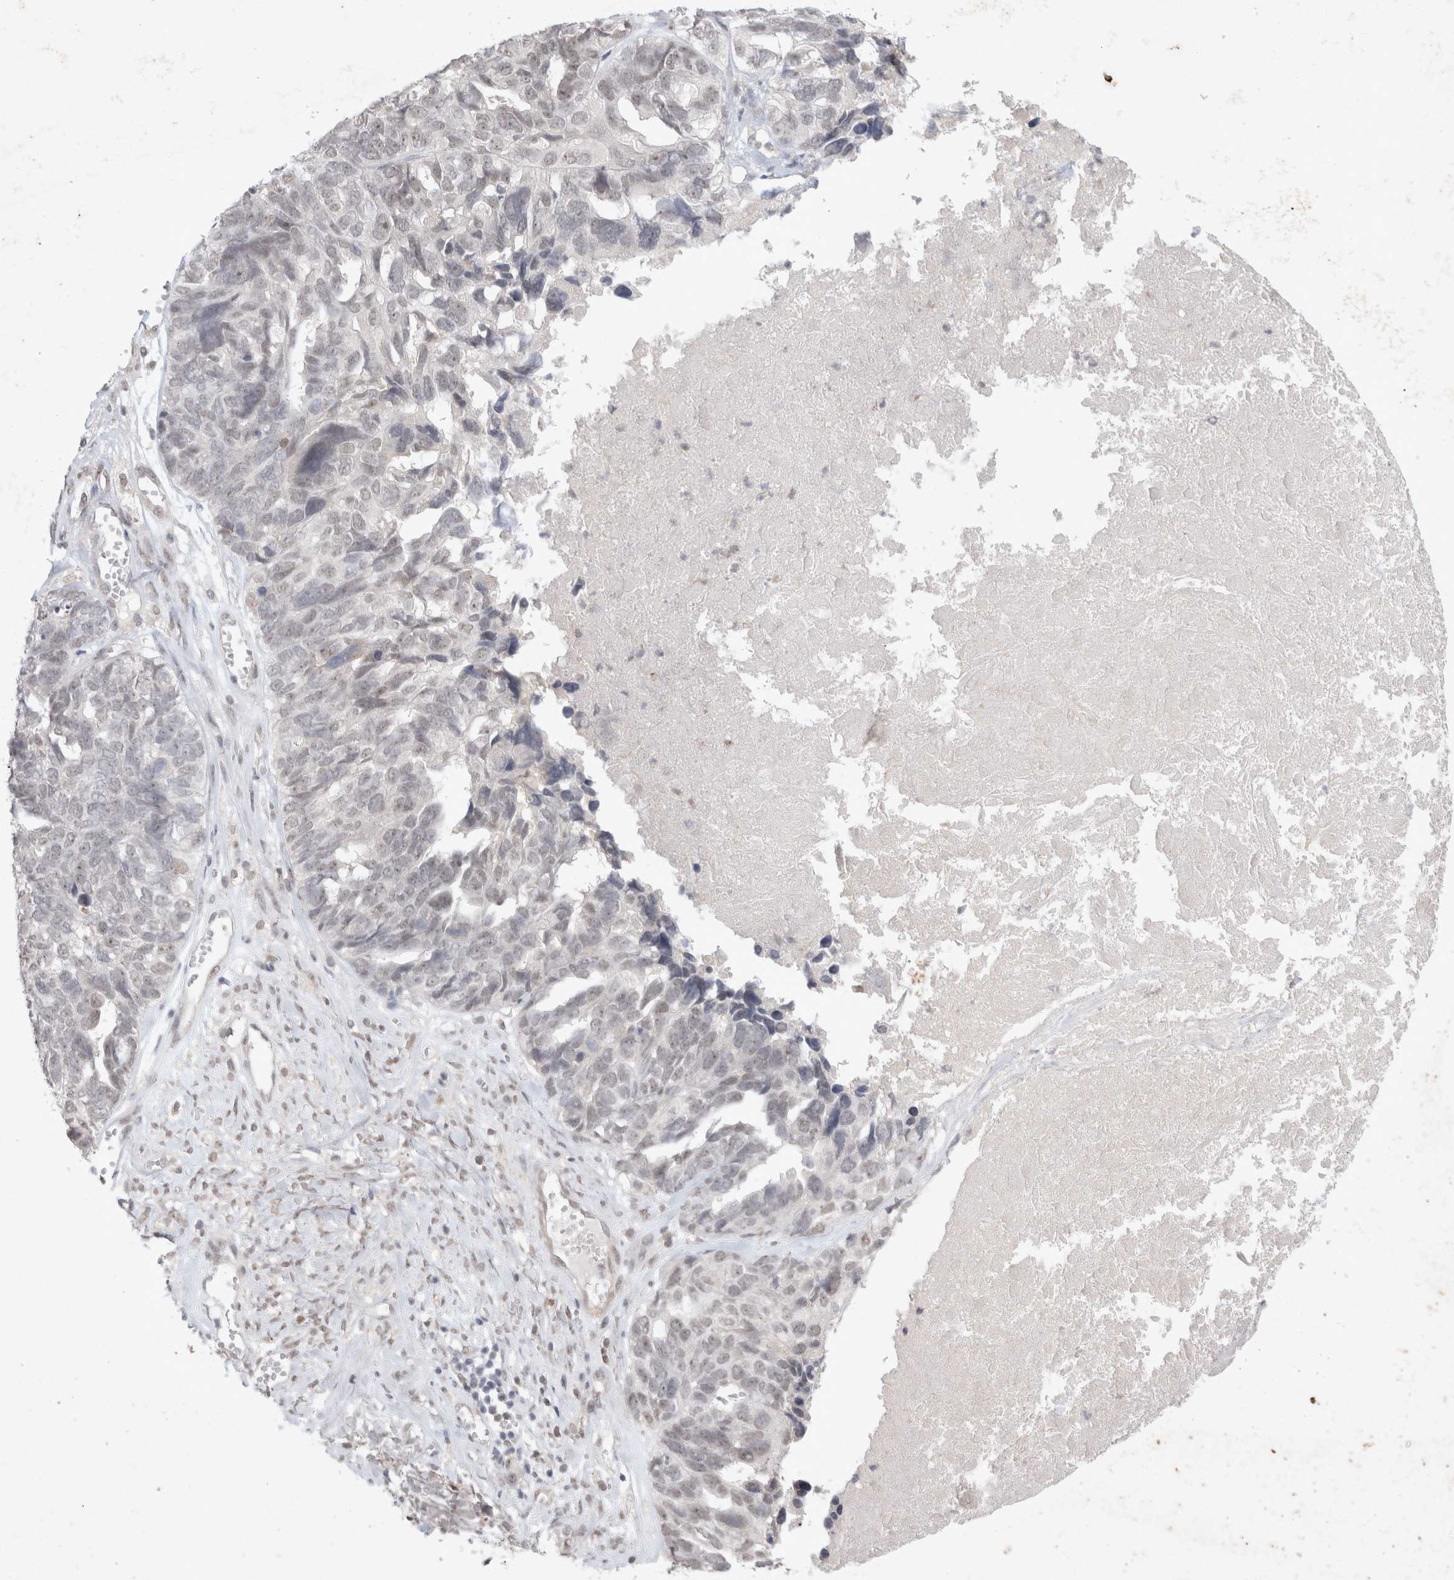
{"staining": {"intensity": "negative", "quantity": "none", "location": "none"}, "tissue": "ovarian cancer", "cell_type": "Tumor cells", "image_type": "cancer", "snomed": [{"axis": "morphology", "description": "Cystadenocarcinoma, serous, NOS"}, {"axis": "topography", "description": "Ovary"}], "caption": "Protein analysis of ovarian cancer (serous cystadenocarcinoma) shows no significant staining in tumor cells. The staining was performed using DAB (3,3'-diaminobenzidine) to visualize the protein expression in brown, while the nuclei were stained in blue with hematoxylin (Magnification: 20x).", "gene": "FBXO42", "patient": {"sex": "female", "age": 79}}